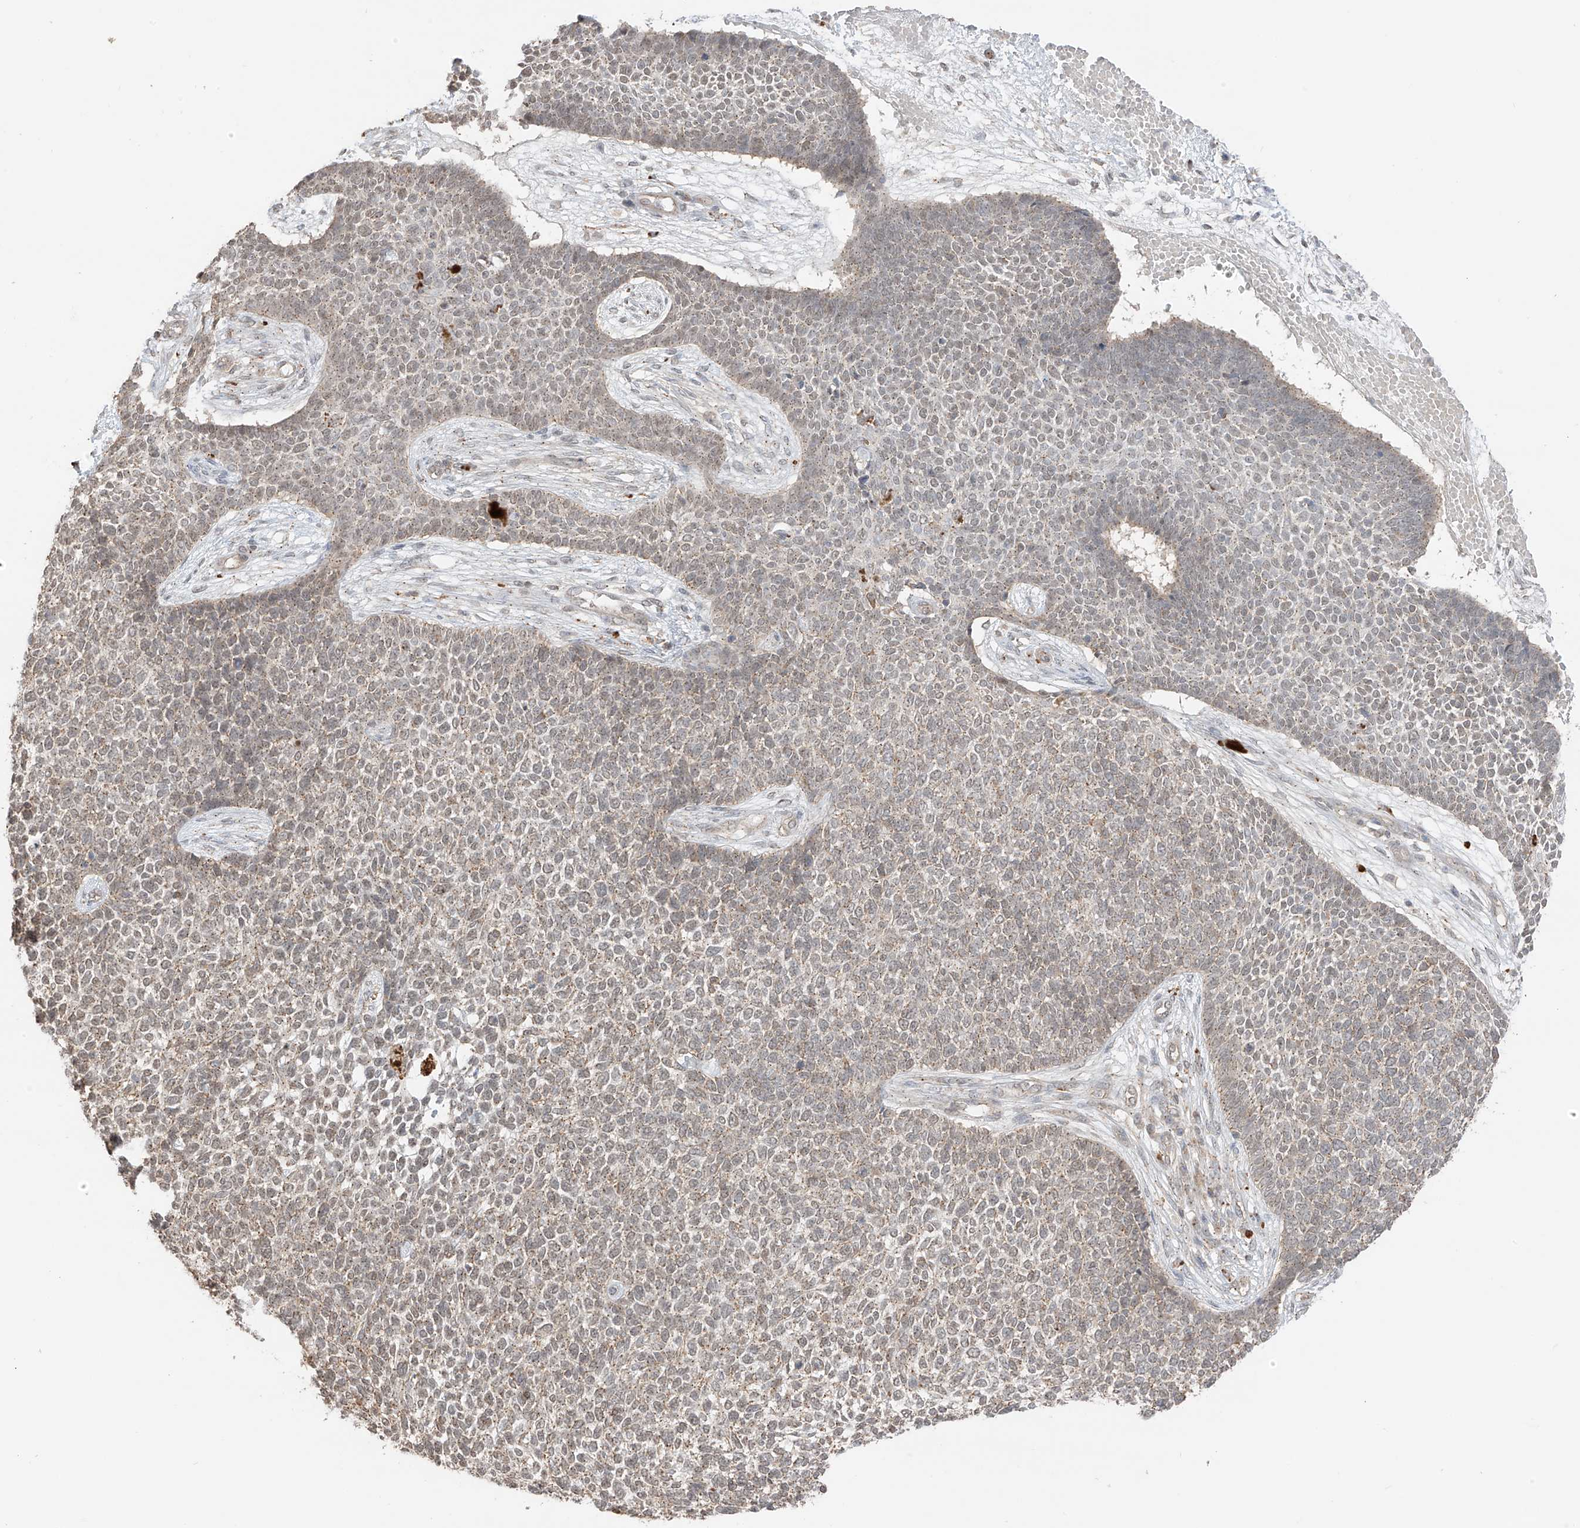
{"staining": {"intensity": "weak", "quantity": "25%-75%", "location": "cytoplasmic/membranous,nuclear"}, "tissue": "skin cancer", "cell_type": "Tumor cells", "image_type": "cancer", "snomed": [{"axis": "morphology", "description": "Basal cell carcinoma"}, {"axis": "topography", "description": "Skin"}], "caption": "Immunohistochemistry staining of basal cell carcinoma (skin), which shows low levels of weak cytoplasmic/membranous and nuclear staining in about 25%-75% of tumor cells indicating weak cytoplasmic/membranous and nuclear protein expression. The staining was performed using DAB (3,3'-diaminobenzidine) (brown) for protein detection and nuclei were counterstained in hematoxylin (blue).", "gene": "N4BP3", "patient": {"sex": "female", "age": 84}}